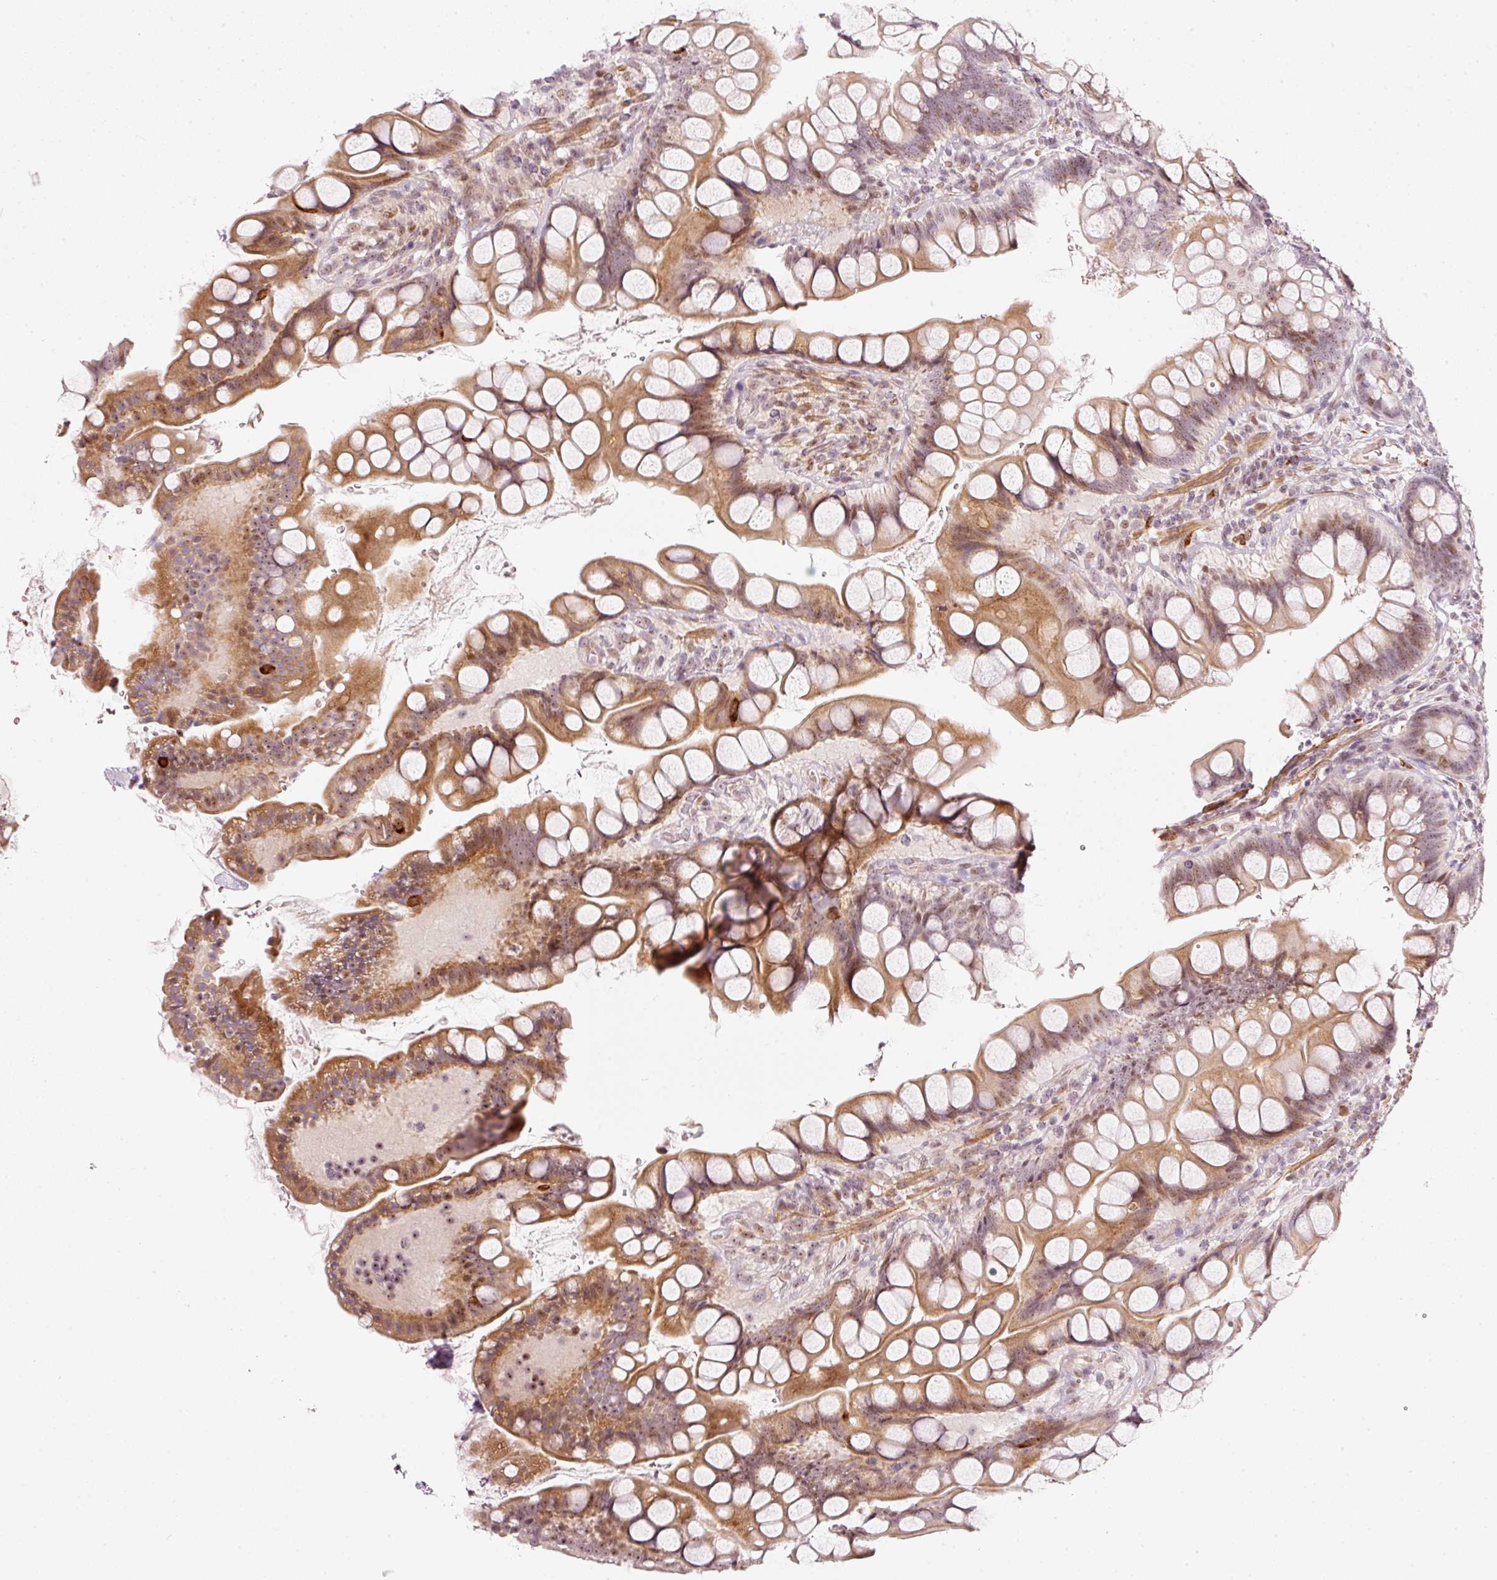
{"staining": {"intensity": "moderate", "quantity": "25%-75%", "location": "nuclear"}, "tissue": "small intestine", "cell_type": "Glandular cells", "image_type": "normal", "snomed": [{"axis": "morphology", "description": "Normal tissue, NOS"}, {"axis": "topography", "description": "Small intestine"}], "caption": "Protein positivity by immunohistochemistry (IHC) demonstrates moderate nuclear staining in about 25%-75% of glandular cells in benign small intestine.", "gene": "MXRA8", "patient": {"sex": "male", "age": 70}}